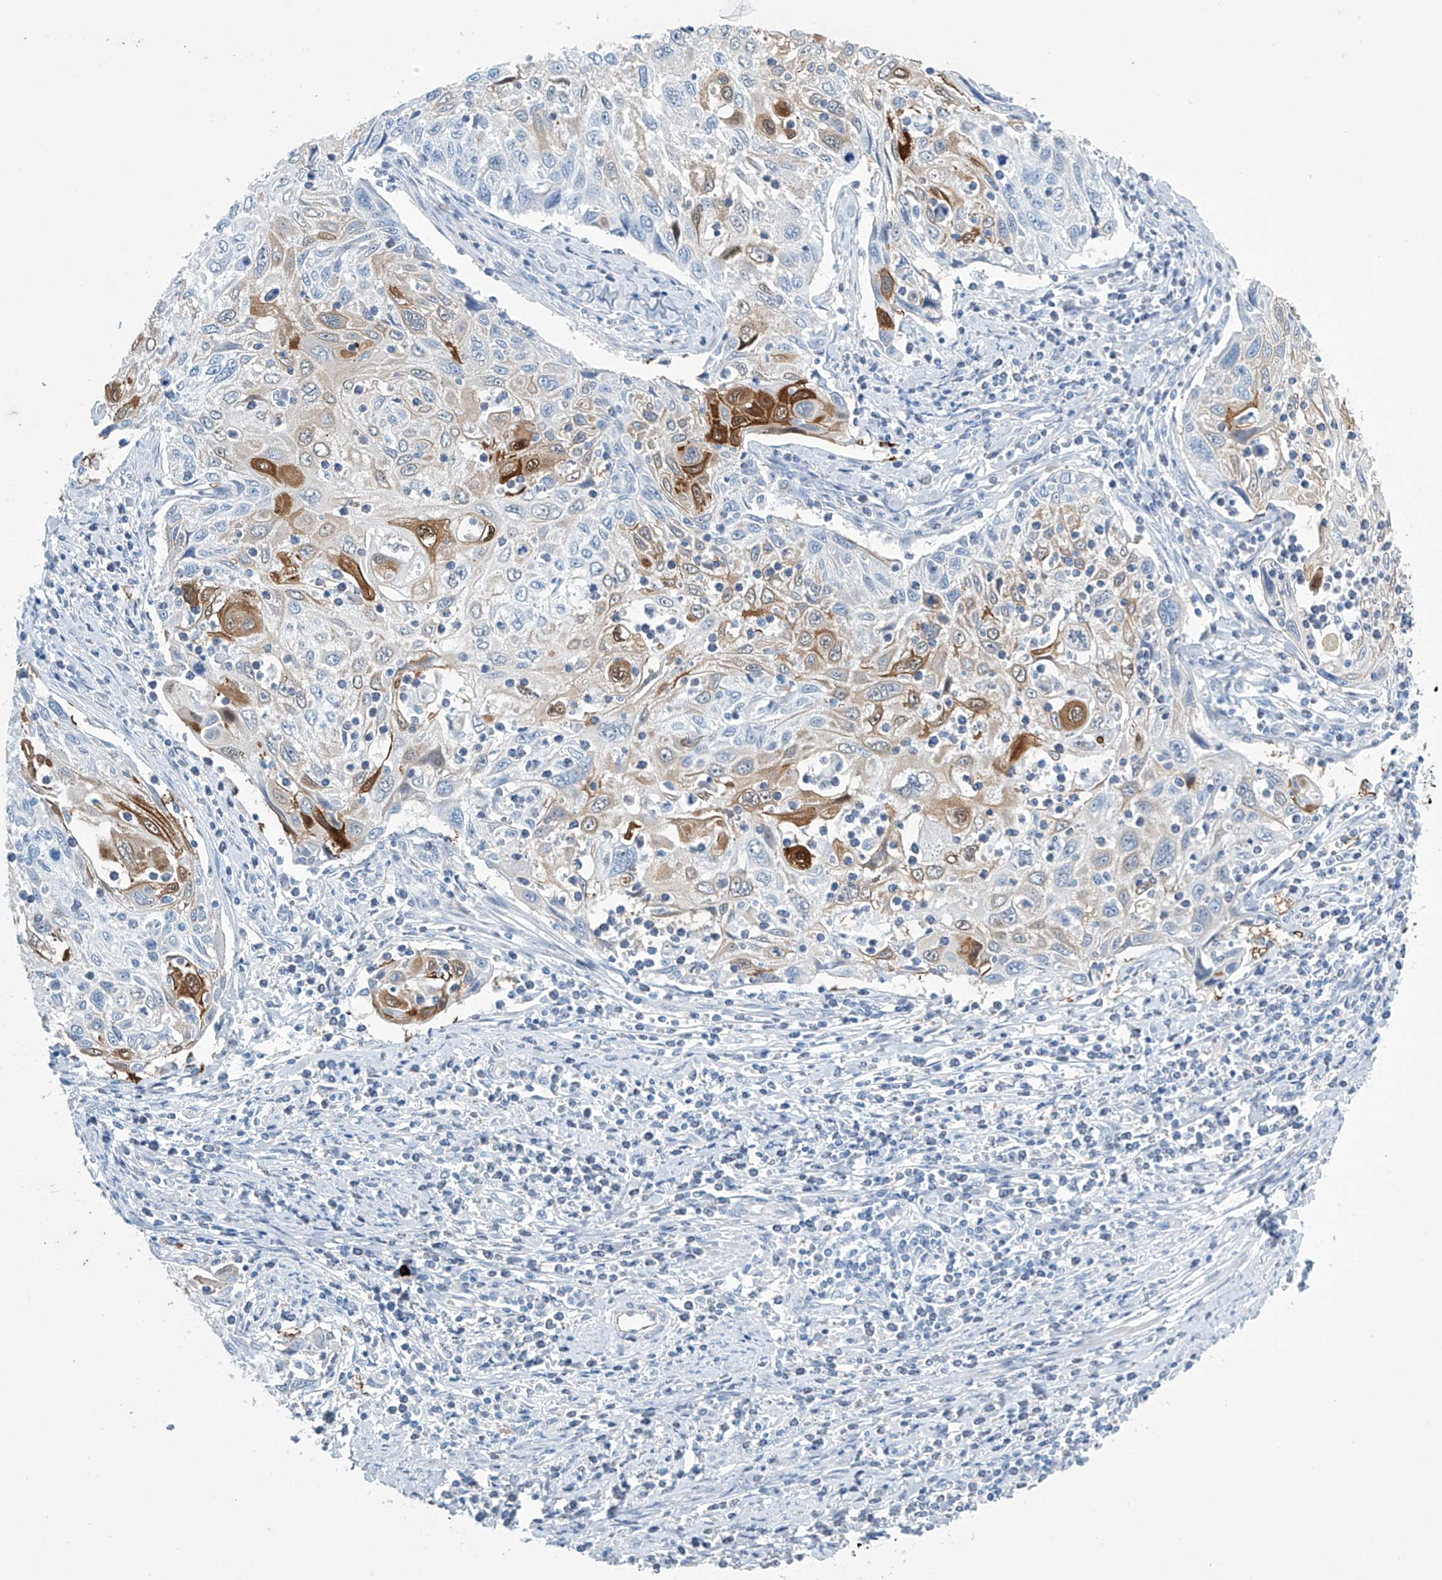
{"staining": {"intensity": "moderate", "quantity": "<25%", "location": "cytoplasmic/membranous"}, "tissue": "cervical cancer", "cell_type": "Tumor cells", "image_type": "cancer", "snomed": [{"axis": "morphology", "description": "Squamous cell carcinoma, NOS"}, {"axis": "topography", "description": "Cervix"}], "caption": "Protein expression analysis of human squamous cell carcinoma (cervical) reveals moderate cytoplasmic/membranous staining in approximately <25% of tumor cells.", "gene": "SLC35A5", "patient": {"sex": "female", "age": 70}}